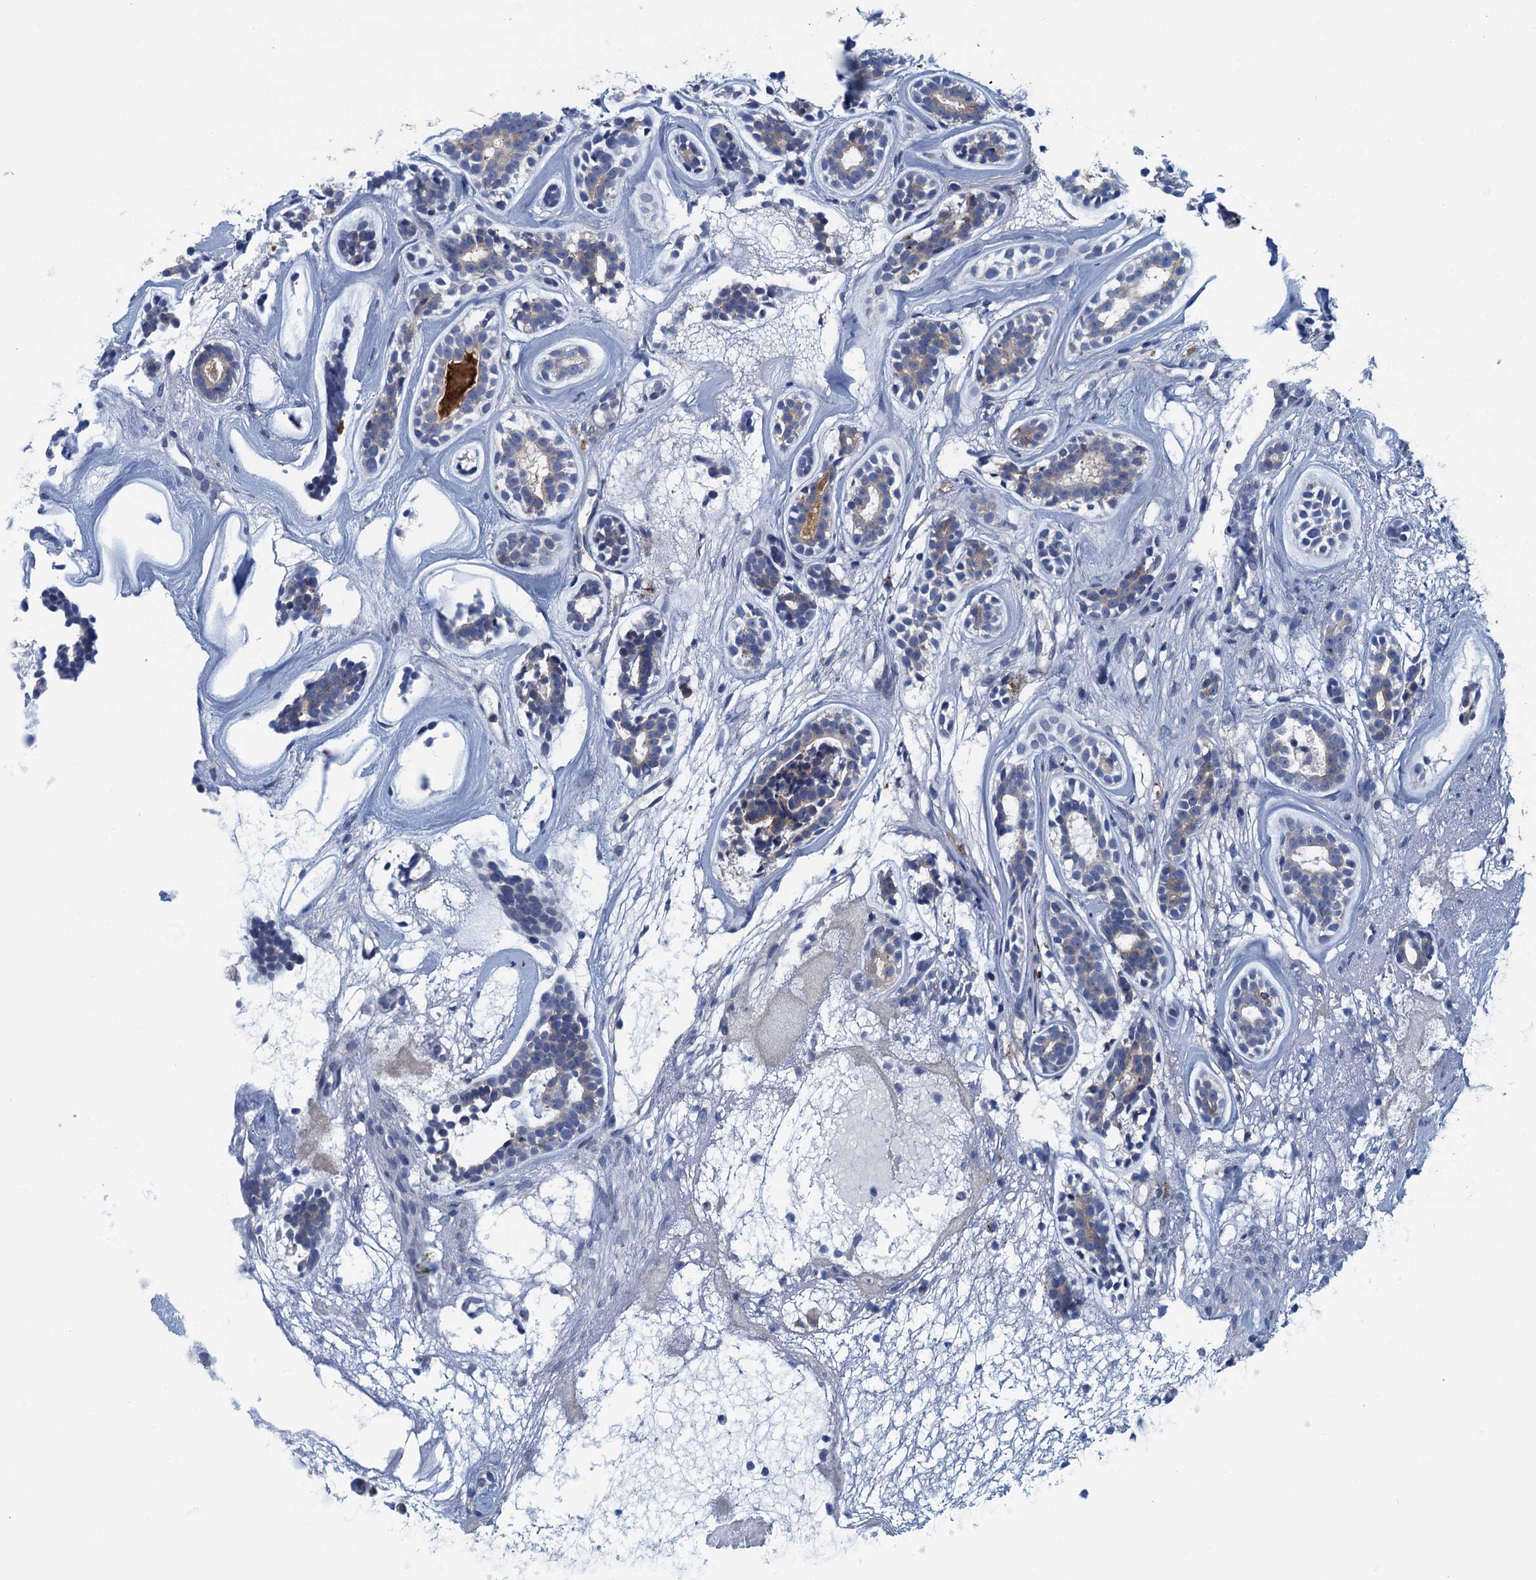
{"staining": {"intensity": "weak", "quantity": "<25%", "location": "cytoplasmic/membranous"}, "tissue": "head and neck cancer", "cell_type": "Tumor cells", "image_type": "cancer", "snomed": [{"axis": "morphology", "description": "Adenocarcinoma, NOS"}, {"axis": "topography", "description": "Subcutis"}, {"axis": "topography", "description": "Head-Neck"}], "caption": "Head and neck cancer stained for a protein using immunohistochemistry (IHC) demonstrates no positivity tumor cells.", "gene": "MYDGF", "patient": {"sex": "female", "age": 73}}